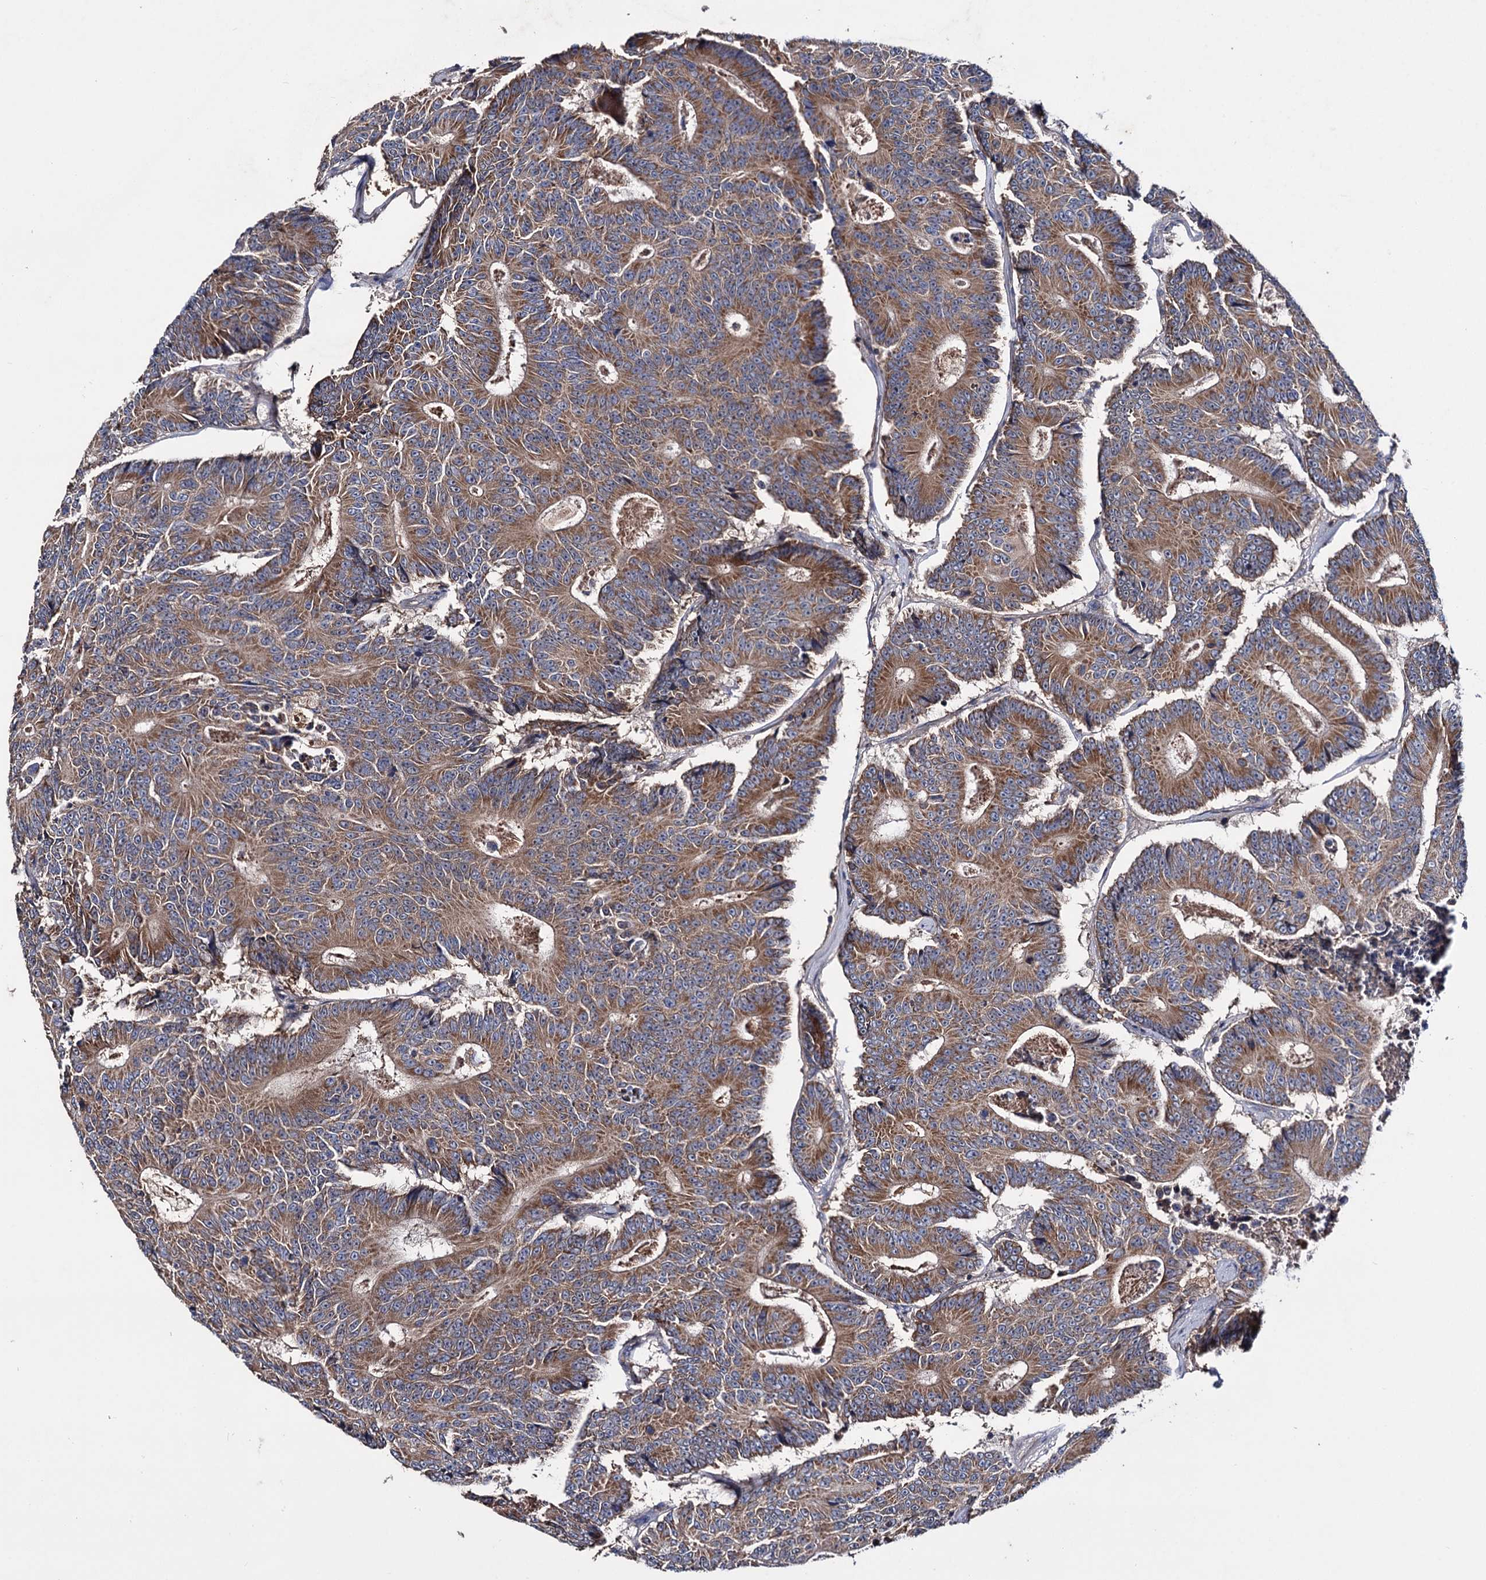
{"staining": {"intensity": "moderate", "quantity": ">75%", "location": "cytoplasmic/membranous"}, "tissue": "colorectal cancer", "cell_type": "Tumor cells", "image_type": "cancer", "snomed": [{"axis": "morphology", "description": "Adenocarcinoma, NOS"}, {"axis": "topography", "description": "Colon"}], "caption": "IHC of colorectal cancer (adenocarcinoma) displays medium levels of moderate cytoplasmic/membranous positivity in about >75% of tumor cells.", "gene": "CLPB", "patient": {"sex": "male", "age": 83}}